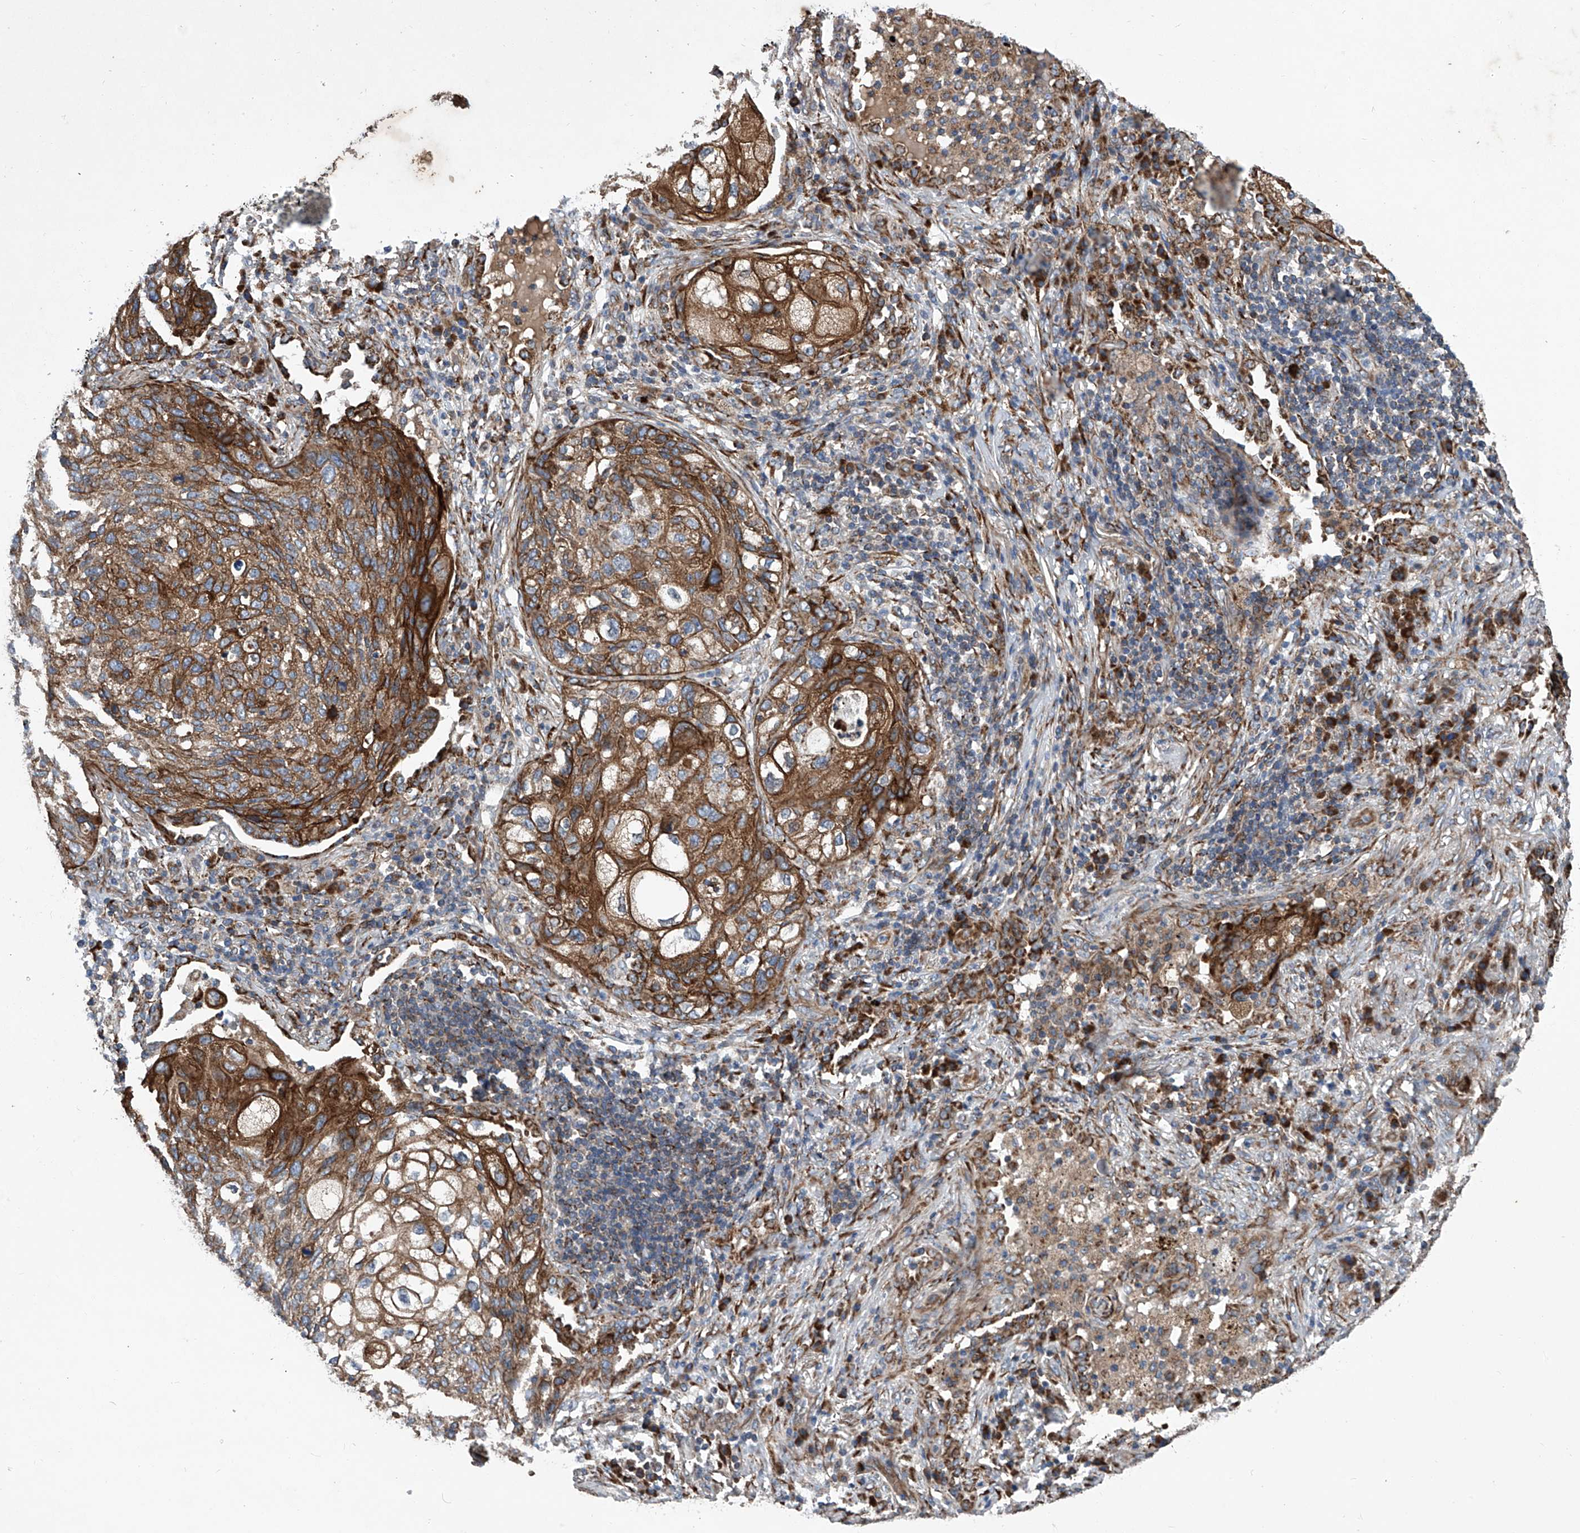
{"staining": {"intensity": "moderate", "quantity": ">75%", "location": "cytoplasmic/membranous"}, "tissue": "lung cancer", "cell_type": "Tumor cells", "image_type": "cancer", "snomed": [{"axis": "morphology", "description": "Squamous cell carcinoma, NOS"}, {"axis": "topography", "description": "Lung"}], "caption": "This is a histology image of IHC staining of lung cancer, which shows moderate expression in the cytoplasmic/membranous of tumor cells.", "gene": "ASCC3", "patient": {"sex": "female", "age": 63}}